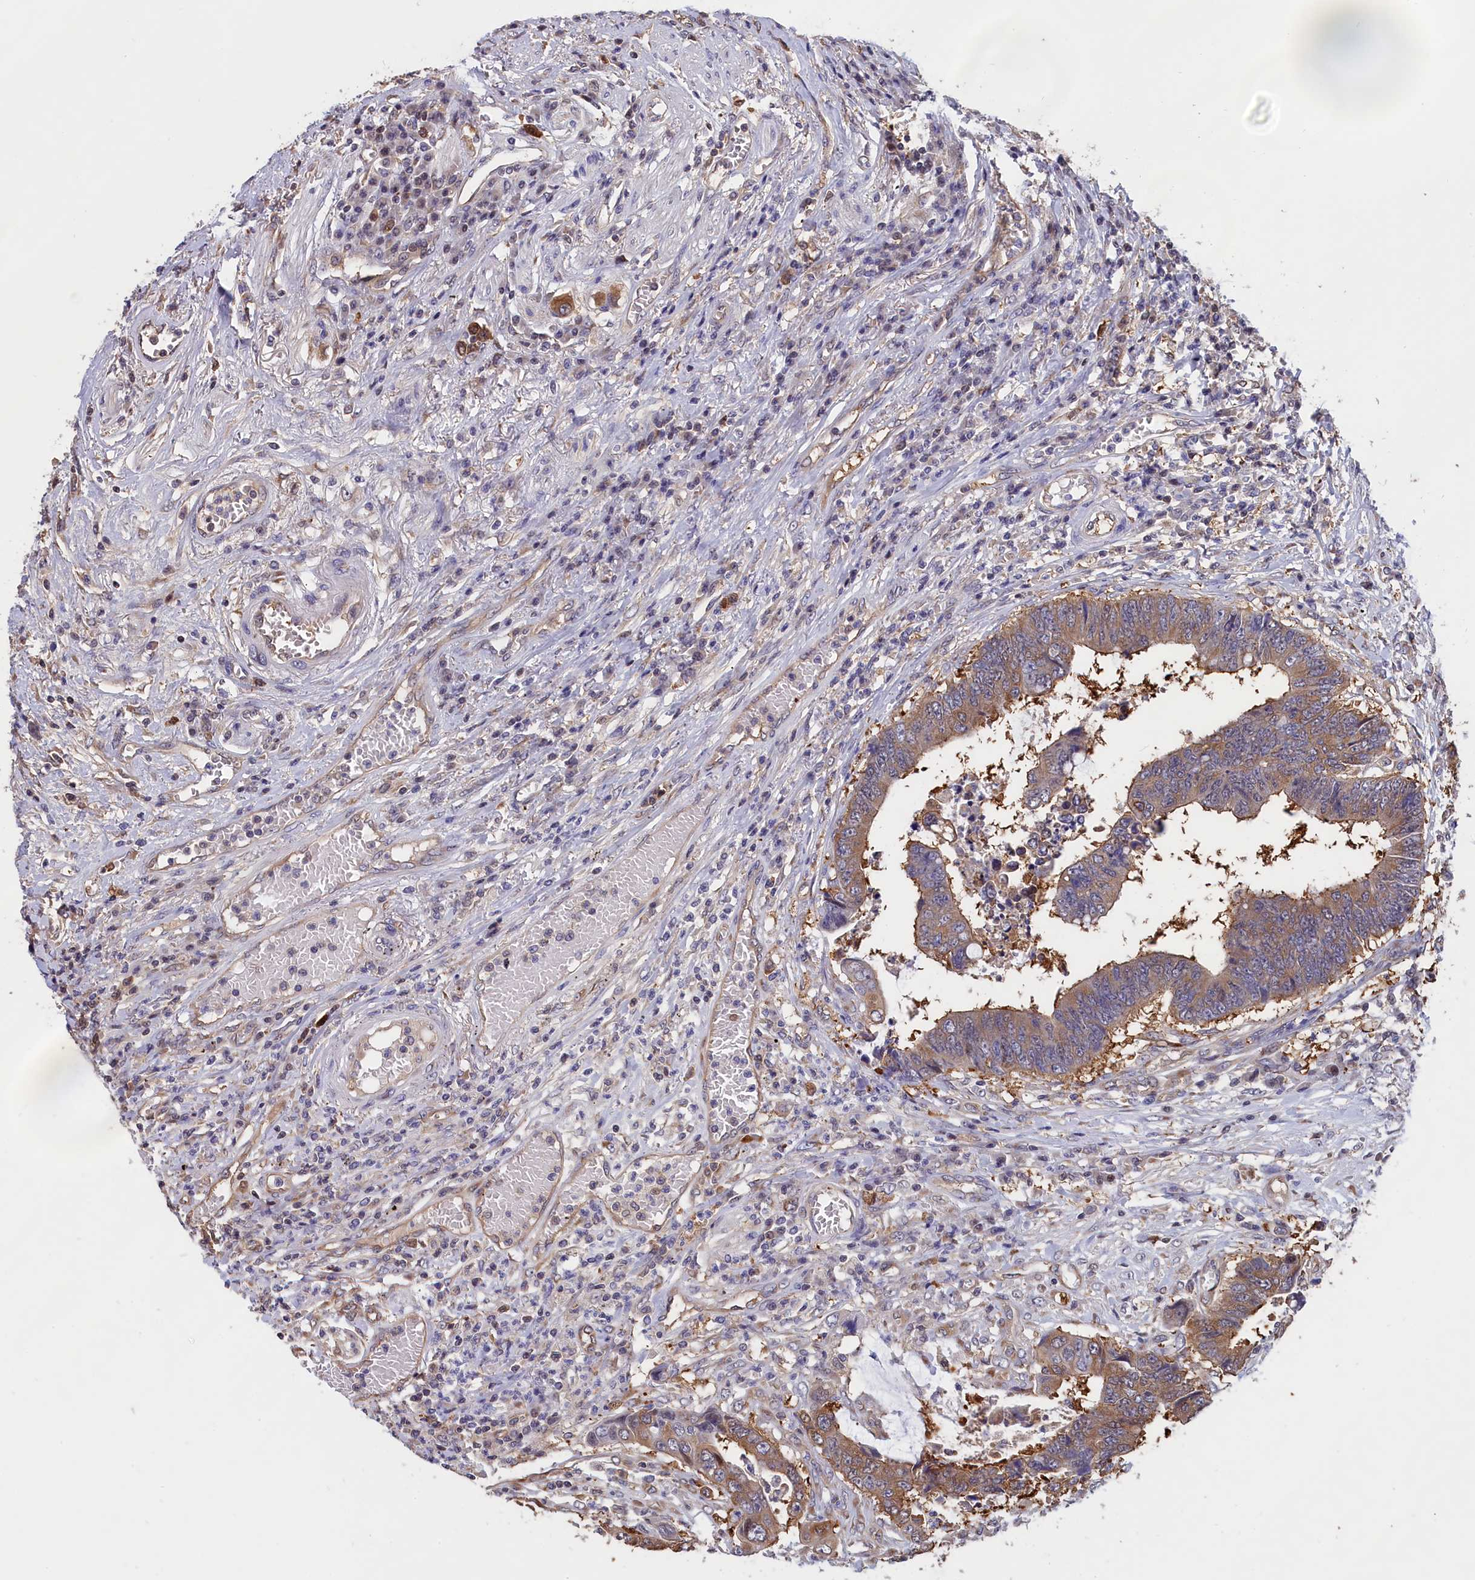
{"staining": {"intensity": "moderate", "quantity": ">75%", "location": "cytoplasmic/membranous"}, "tissue": "colorectal cancer", "cell_type": "Tumor cells", "image_type": "cancer", "snomed": [{"axis": "morphology", "description": "Adenocarcinoma, NOS"}, {"axis": "topography", "description": "Rectum"}], "caption": "Immunohistochemistry (IHC) micrograph of human colorectal cancer (adenocarcinoma) stained for a protein (brown), which demonstrates medium levels of moderate cytoplasmic/membranous expression in about >75% of tumor cells.", "gene": "ABCC8", "patient": {"sex": "male", "age": 84}}